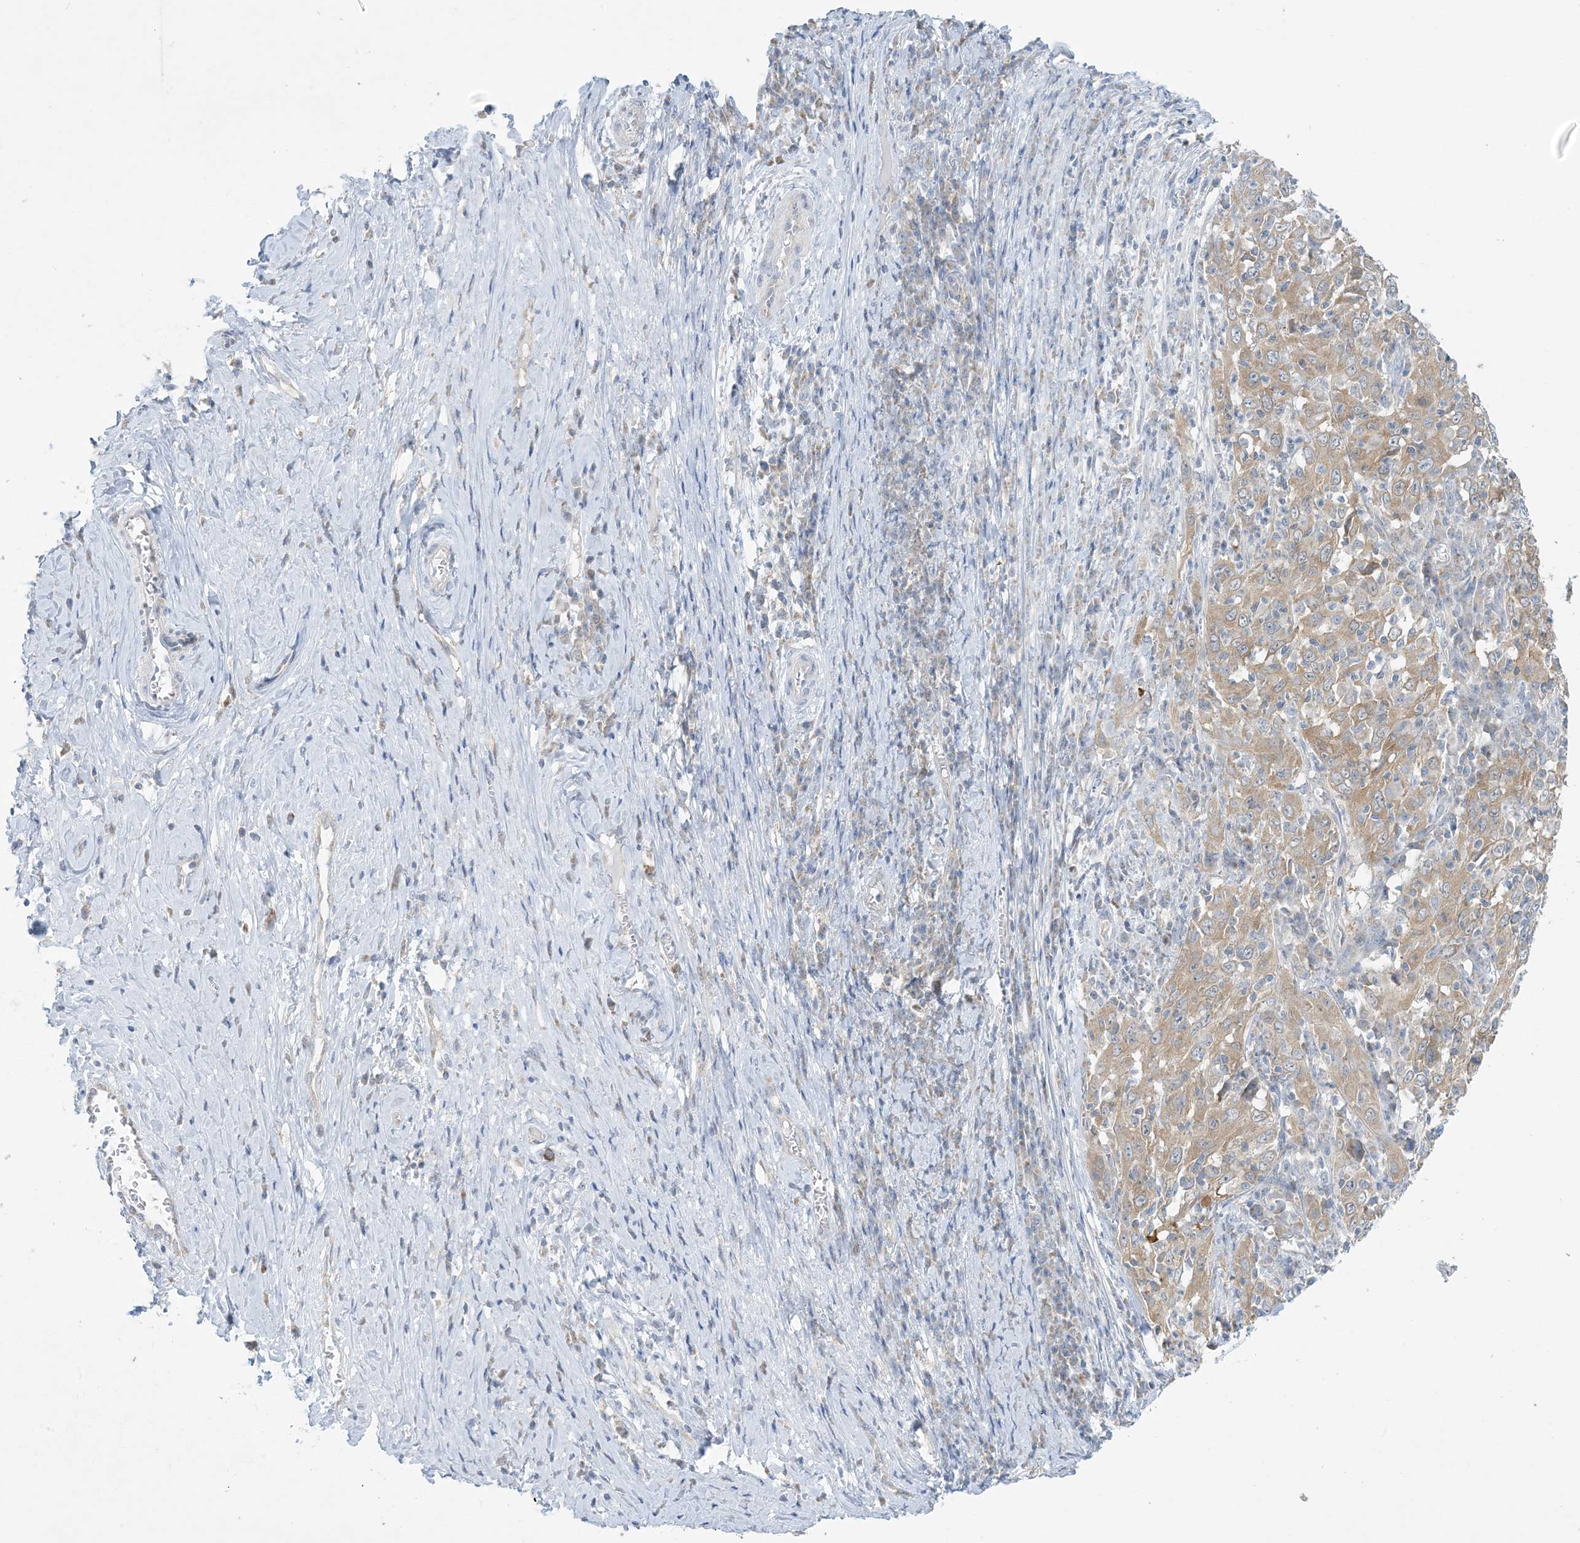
{"staining": {"intensity": "weak", "quantity": ">75%", "location": "cytoplasmic/membranous"}, "tissue": "cervical cancer", "cell_type": "Tumor cells", "image_type": "cancer", "snomed": [{"axis": "morphology", "description": "Squamous cell carcinoma, NOS"}, {"axis": "topography", "description": "Cervix"}], "caption": "Immunohistochemical staining of squamous cell carcinoma (cervical) shows low levels of weak cytoplasmic/membranous positivity in about >75% of tumor cells.", "gene": "MRPS18A", "patient": {"sex": "female", "age": 46}}